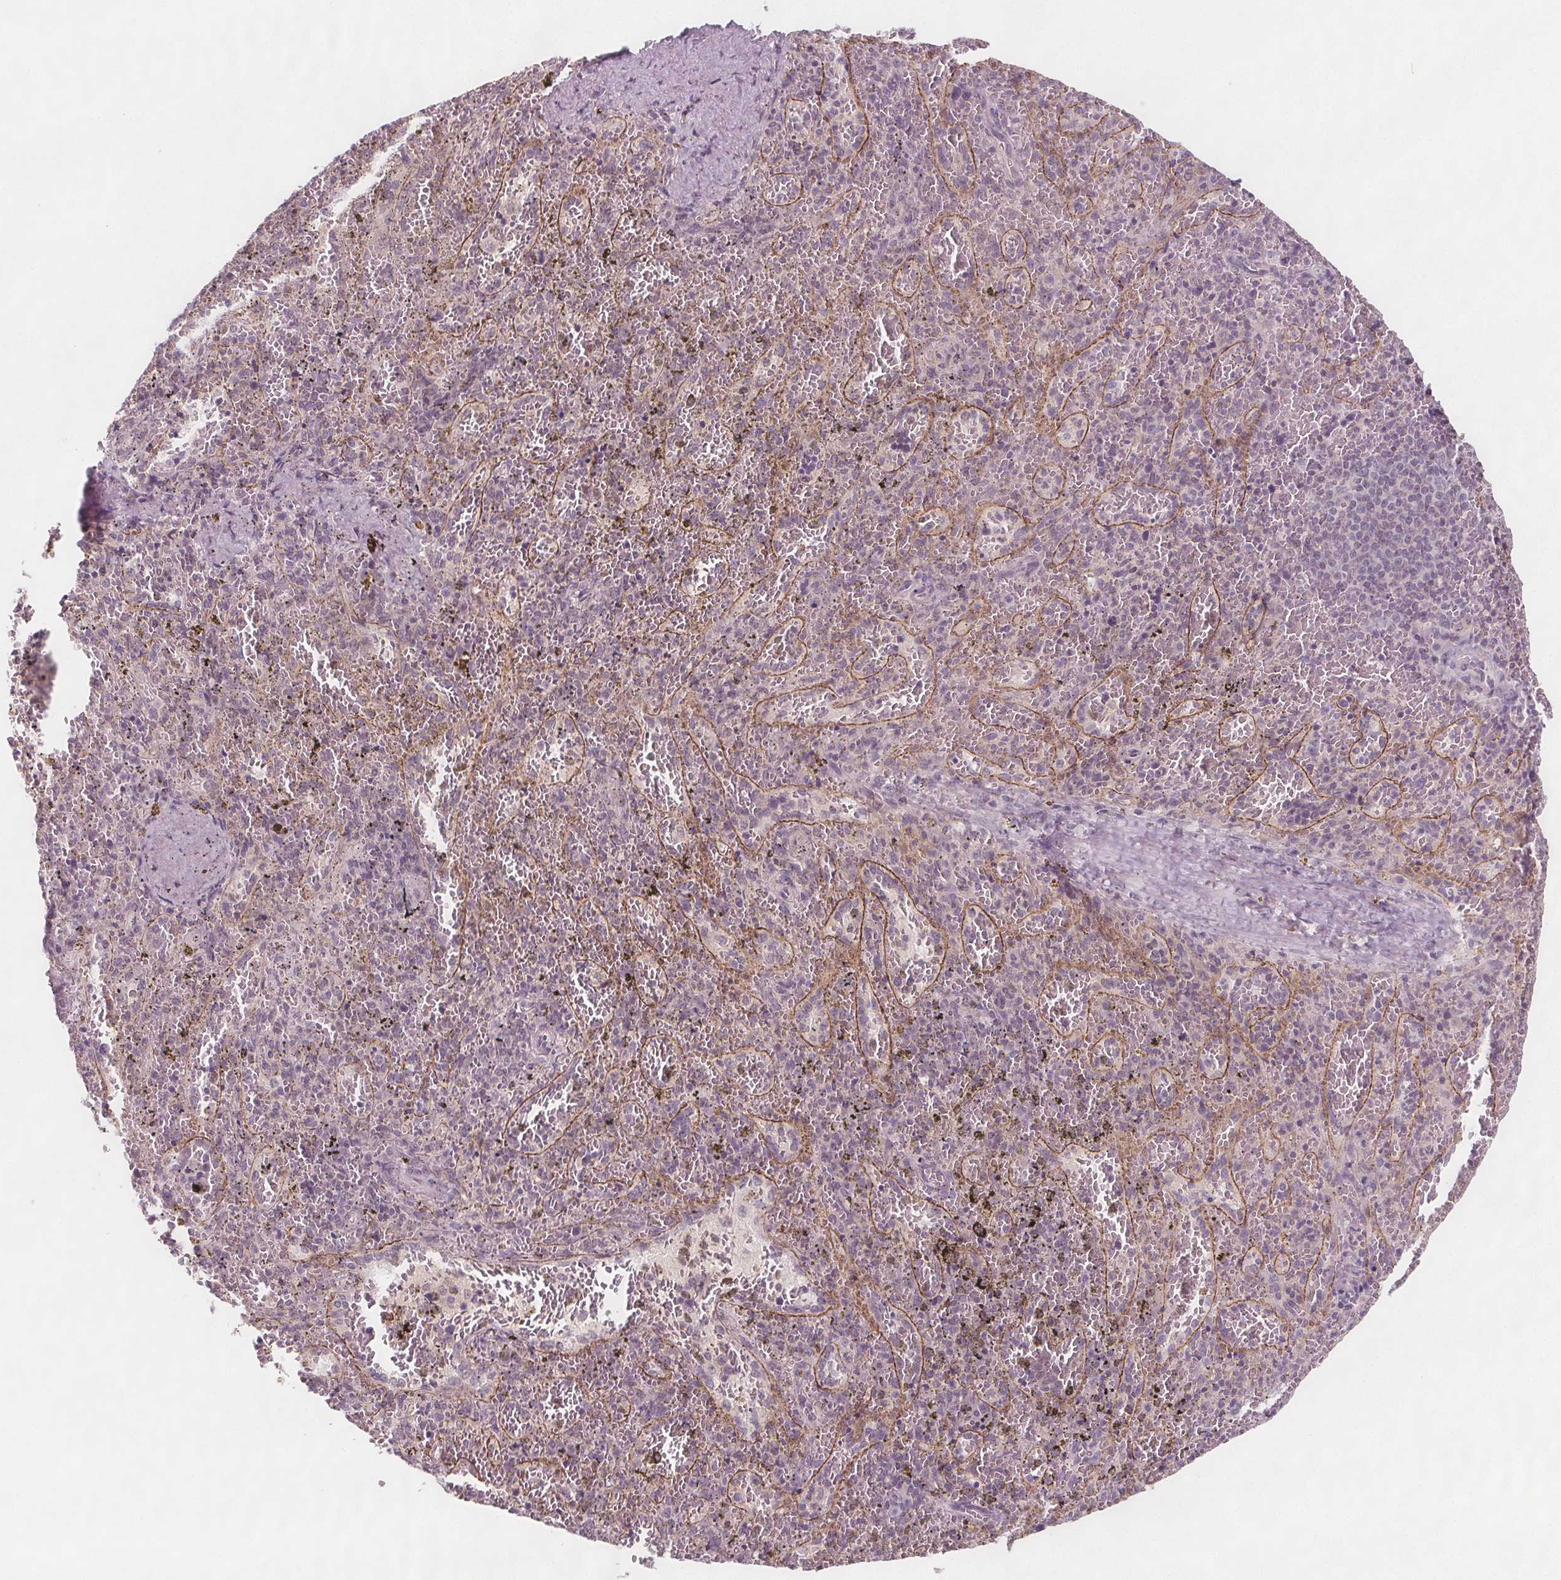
{"staining": {"intensity": "negative", "quantity": "none", "location": "none"}, "tissue": "spleen", "cell_type": "Cells in red pulp", "image_type": "normal", "snomed": [{"axis": "morphology", "description": "Normal tissue, NOS"}, {"axis": "topography", "description": "Spleen"}], "caption": "Immunohistochemistry of benign human spleen exhibits no positivity in cells in red pulp.", "gene": "C1orf167", "patient": {"sex": "female", "age": 50}}